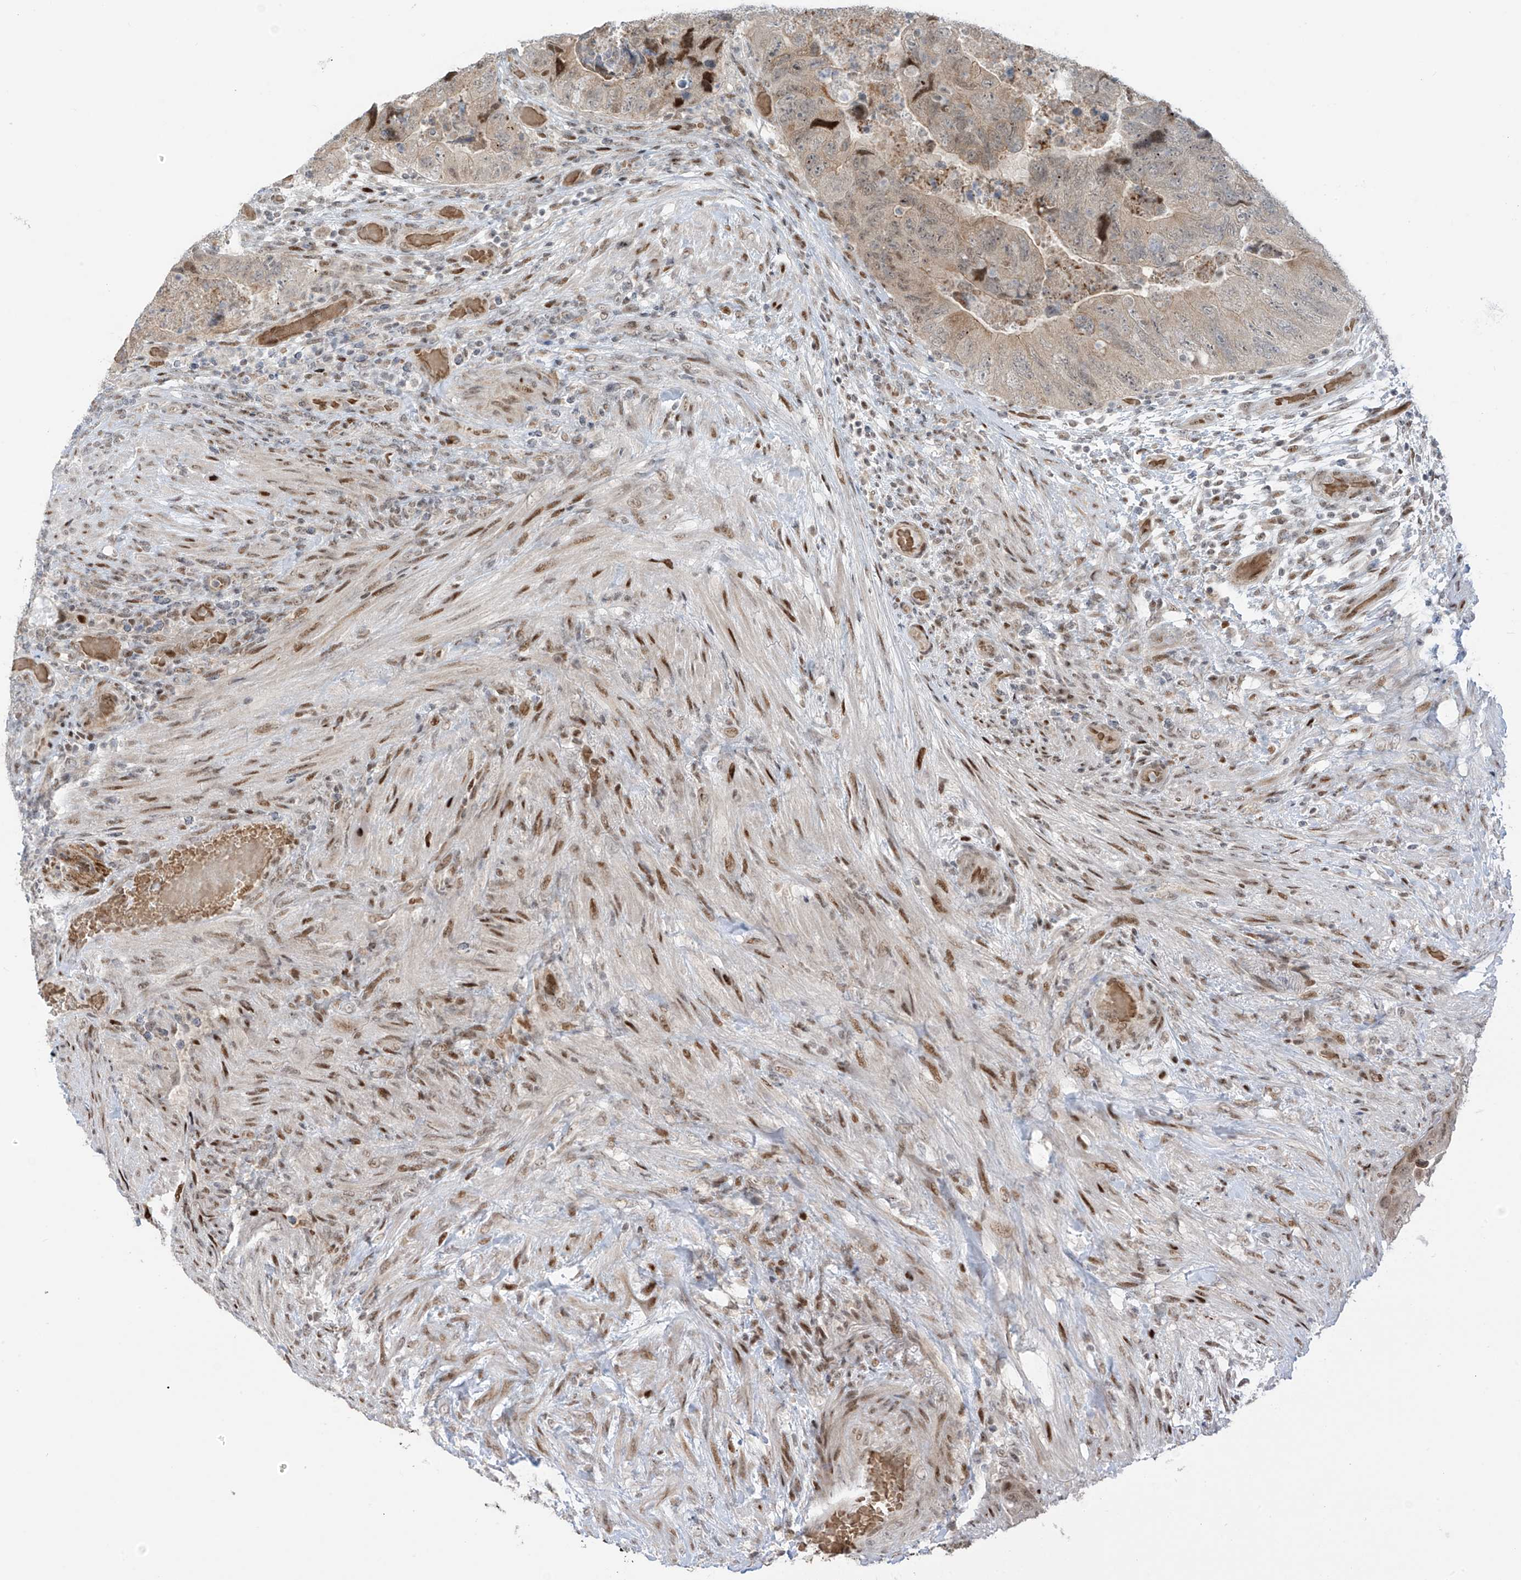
{"staining": {"intensity": "weak", "quantity": ">75%", "location": "cytoplasmic/membranous,nuclear"}, "tissue": "colorectal cancer", "cell_type": "Tumor cells", "image_type": "cancer", "snomed": [{"axis": "morphology", "description": "Adenocarcinoma, NOS"}, {"axis": "topography", "description": "Rectum"}], "caption": "DAB immunohistochemical staining of human colorectal cancer exhibits weak cytoplasmic/membranous and nuclear protein staining in approximately >75% of tumor cells.", "gene": "ZCWPW2", "patient": {"sex": "male", "age": 63}}